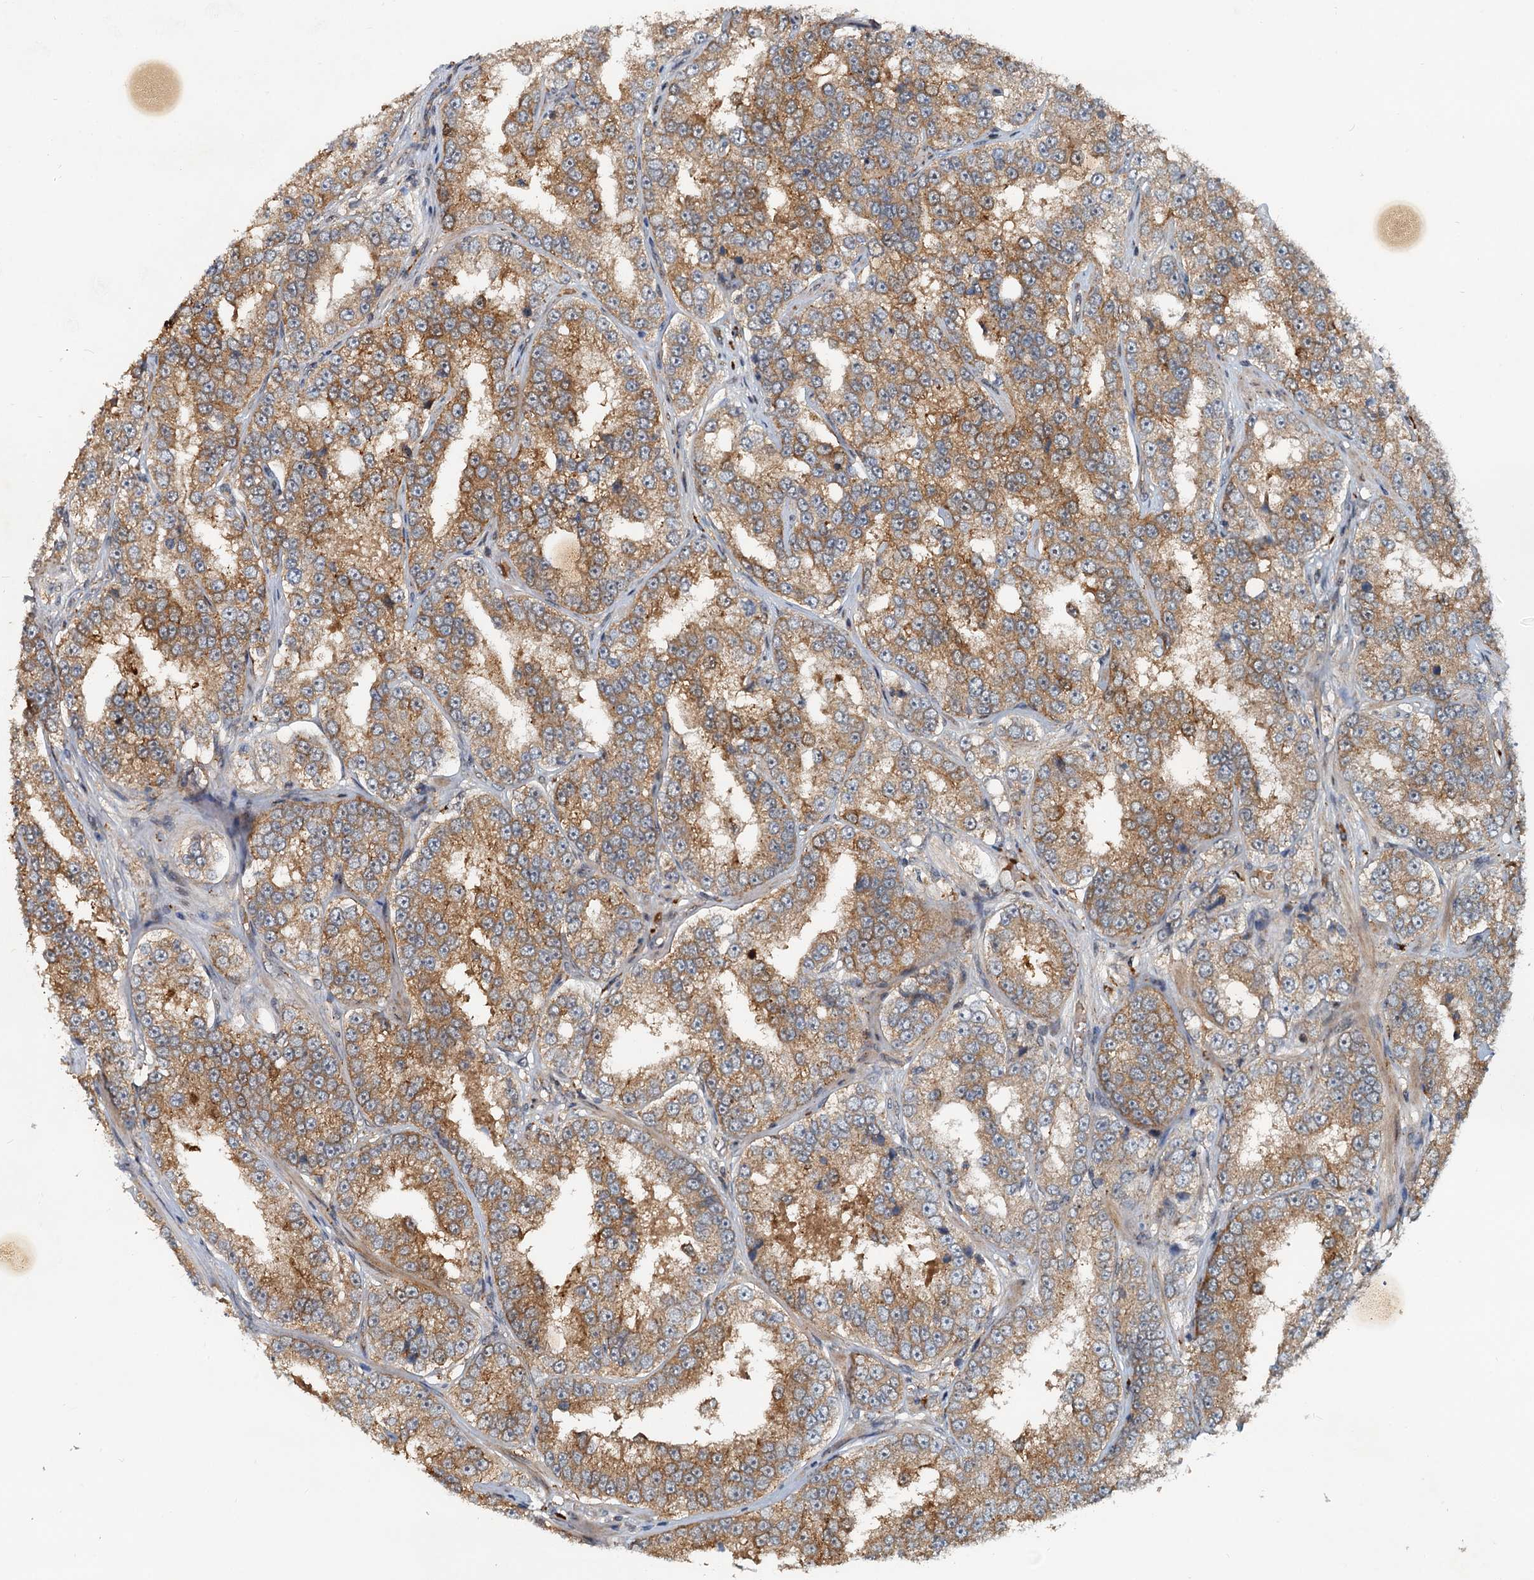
{"staining": {"intensity": "moderate", "quantity": ">75%", "location": "cytoplasmic/membranous"}, "tissue": "prostate cancer", "cell_type": "Tumor cells", "image_type": "cancer", "snomed": [{"axis": "morphology", "description": "Normal tissue, NOS"}, {"axis": "morphology", "description": "Adenocarcinoma, High grade"}, {"axis": "topography", "description": "Prostate"}], "caption": "A medium amount of moderate cytoplasmic/membranous expression is present in approximately >75% of tumor cells in prostate cancer tissue. Using DAB (3,3'-diaminobenzidine) (brown) and hematoxylin (blue) stains, captured at high magnification using brightfield microscopy.", "gene": "CEP68", "patient": {"sex": "male", "age": 83}}